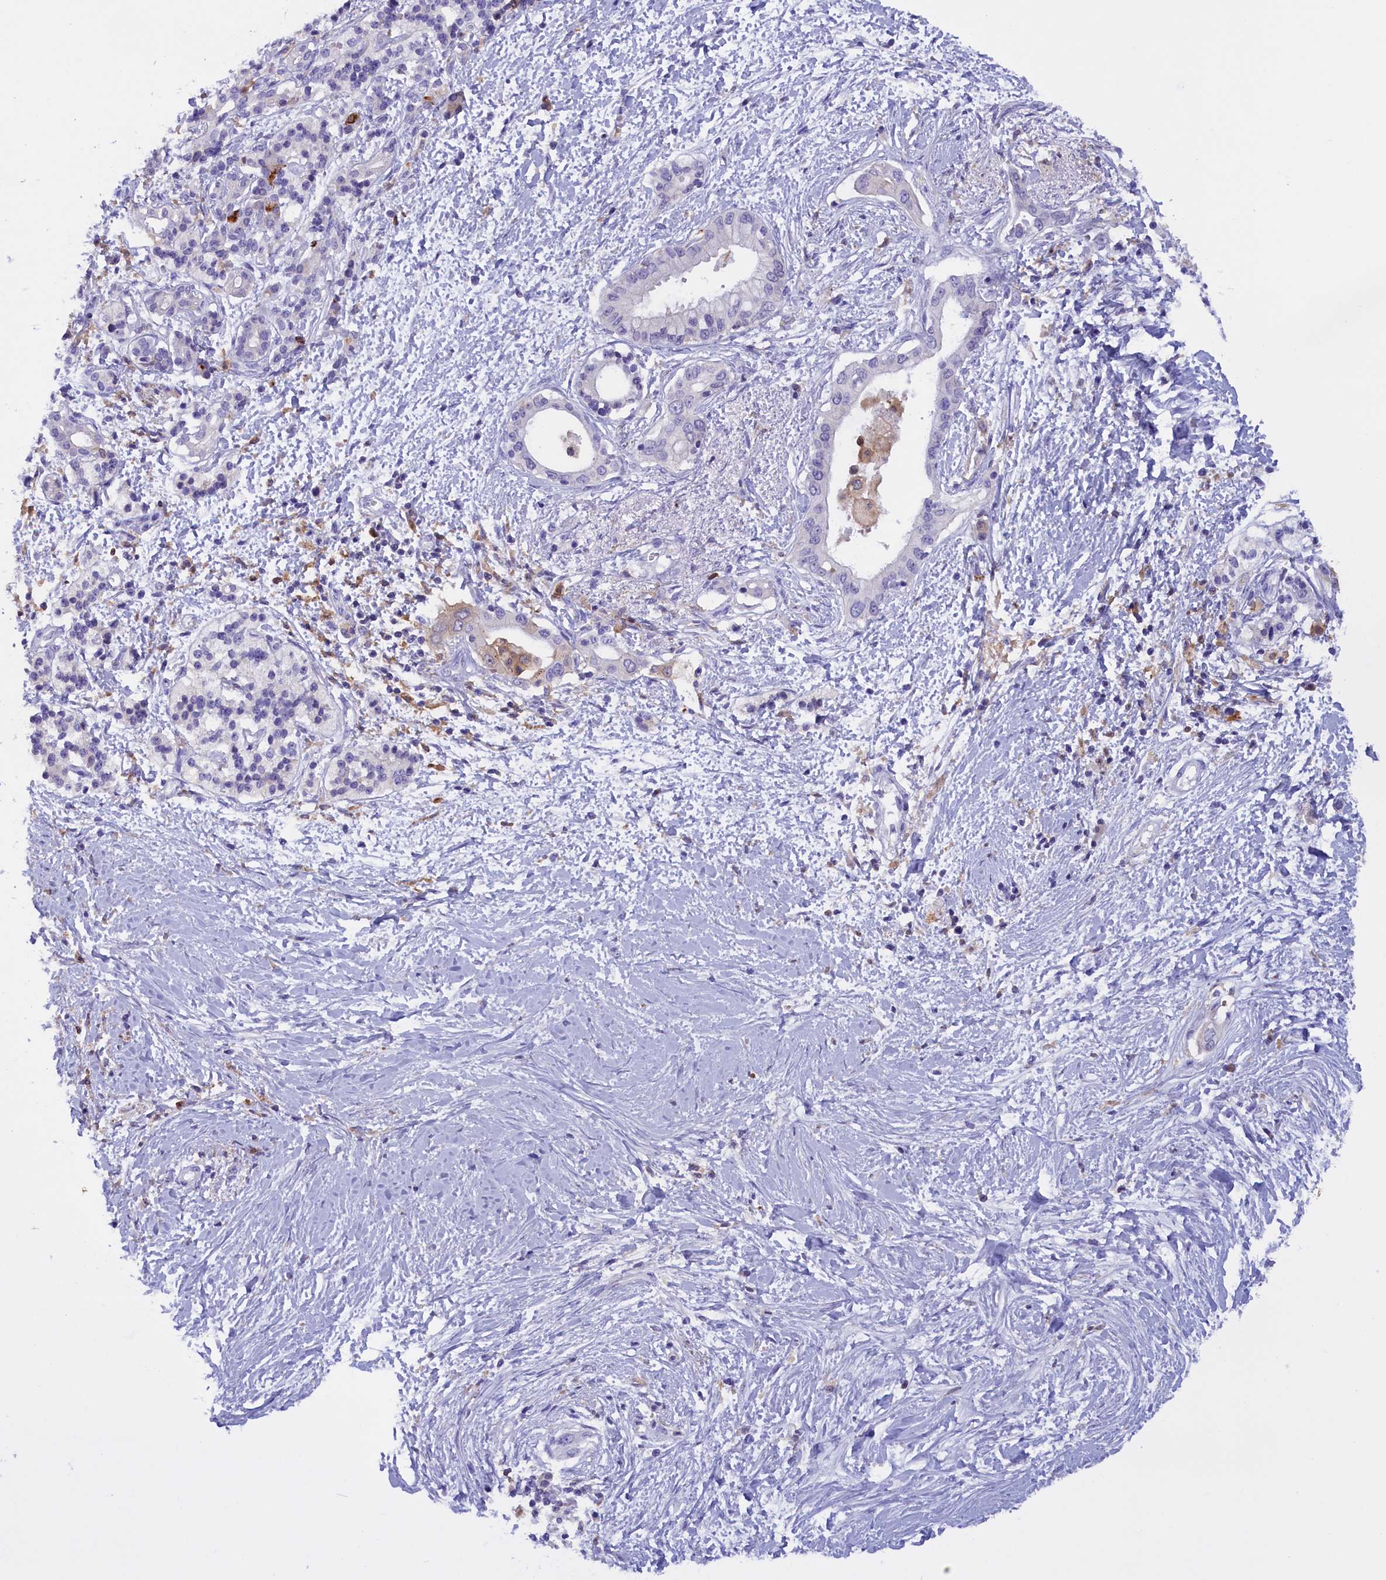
{"staining": {"intensity": "negative", "quantity": "none", "location": "none"}, "tissue": "pancreatic cancer", "cell_type": "Tumor cells", "image_type": "cancer", "snomed": [{"axis": "morphology", "description": "Normal tissue, NOS"}, {"axis": "morphology", "description": "Adenocarcinoma, NOS"}, {"axis": "topography", "description": "Pancreas"}, {"axis": "topography", "description": "Peripheral nerve tissue"}], "caption": "This is an immunohistochemistry (IHC) micrograph of human pancreatic cancer (adenocarcinoma). There is no staining in tumor cells.", "gene": "FAM149B1", "patient": {"sex": "male", "age": 59}}